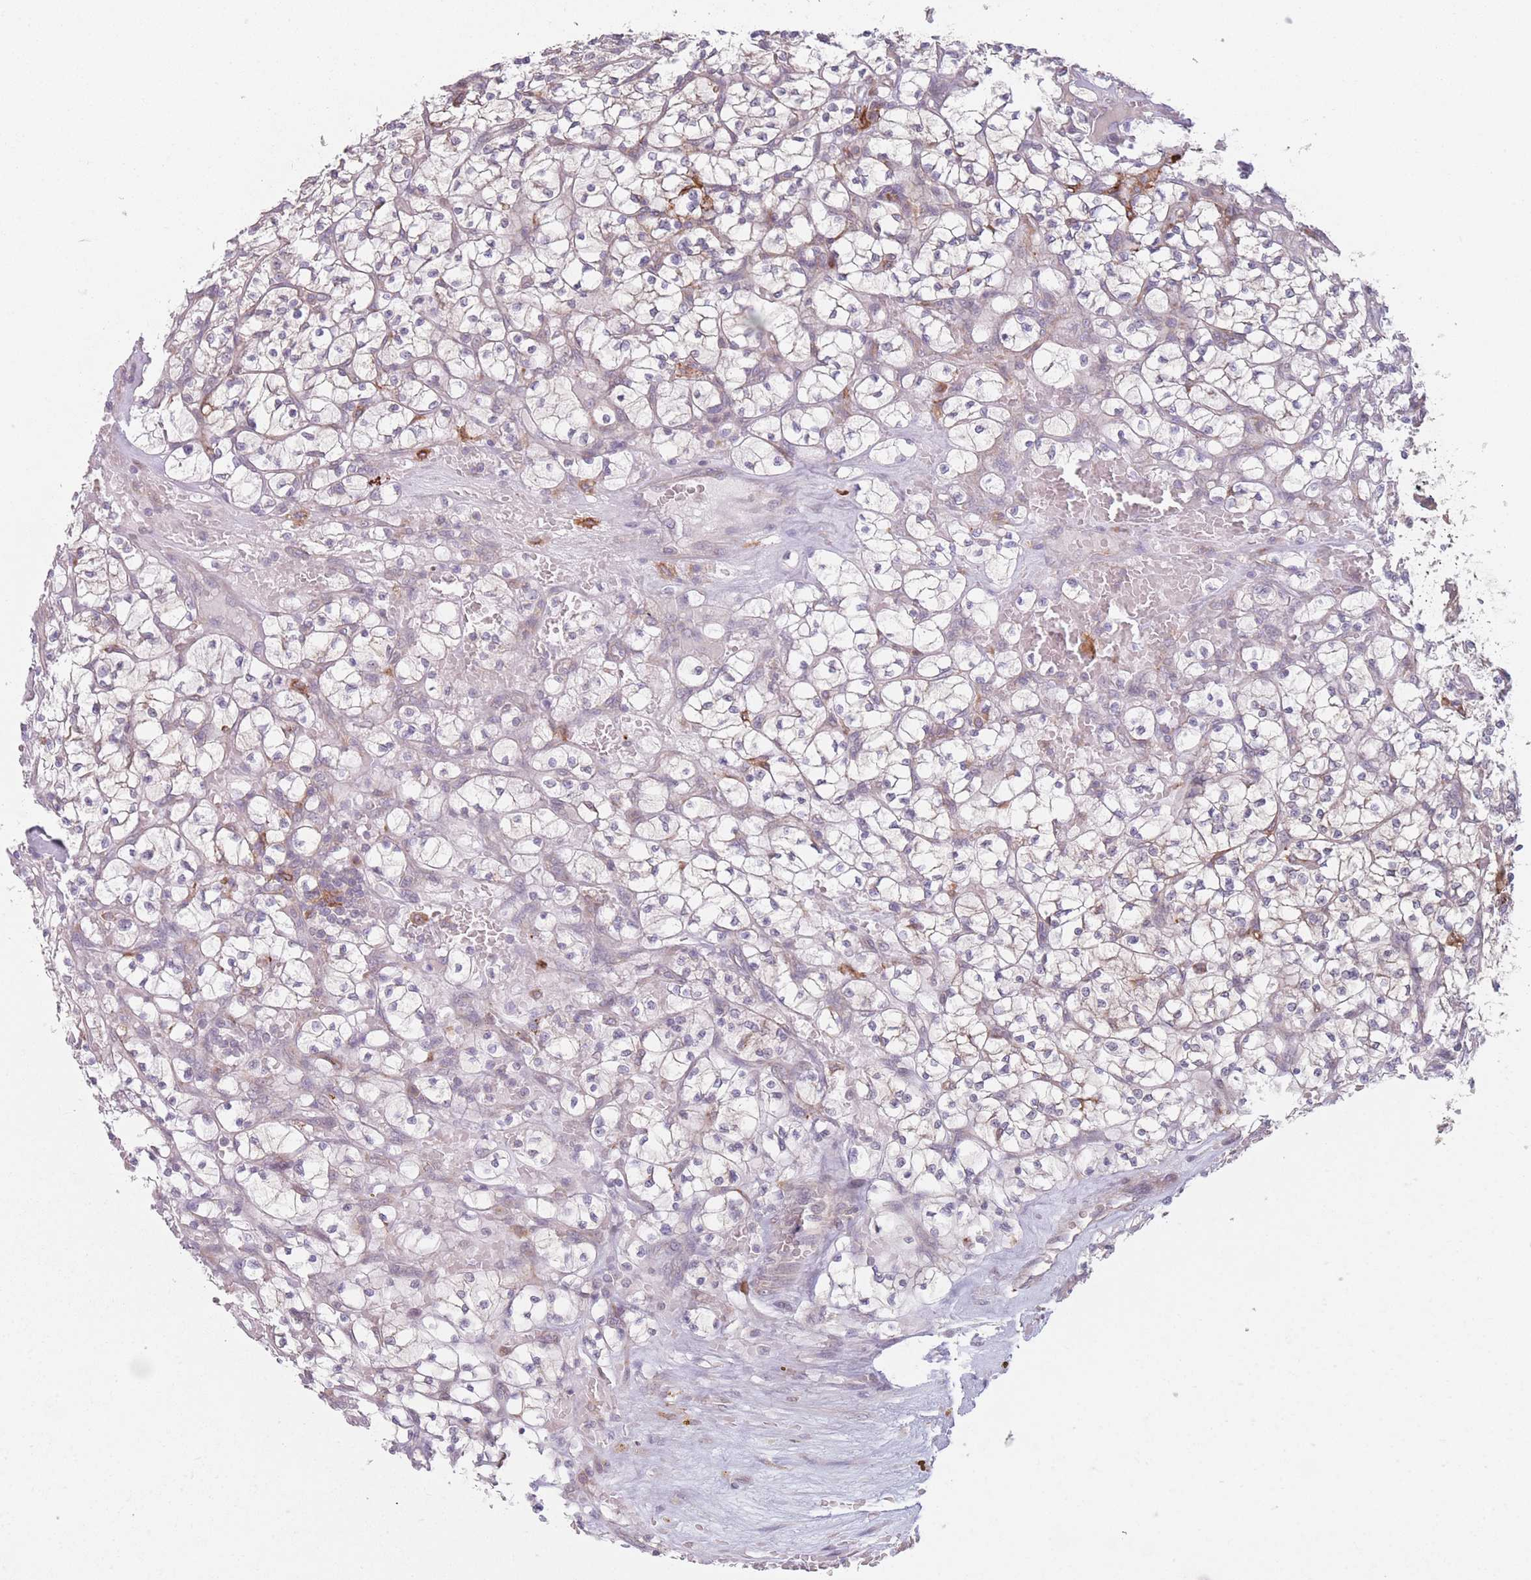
{"staining": {"intensity": "negative", "quantity": "none", "location": "none"}, "tissue": "renal cancer", "cell_type": "Tumor cells", "image_type": "cancer", "snomed": [{"axis": "morphology", "description": "Adenocarcinoma, NOS"}, {"axis": "topography", "description": "Kidney"}], "caption": "The image displays no staining of tumor cells in renal cancer (adenocarcinoma).", "gene": "PPM1A", "patient": {"sex": "female", "age": 64}}